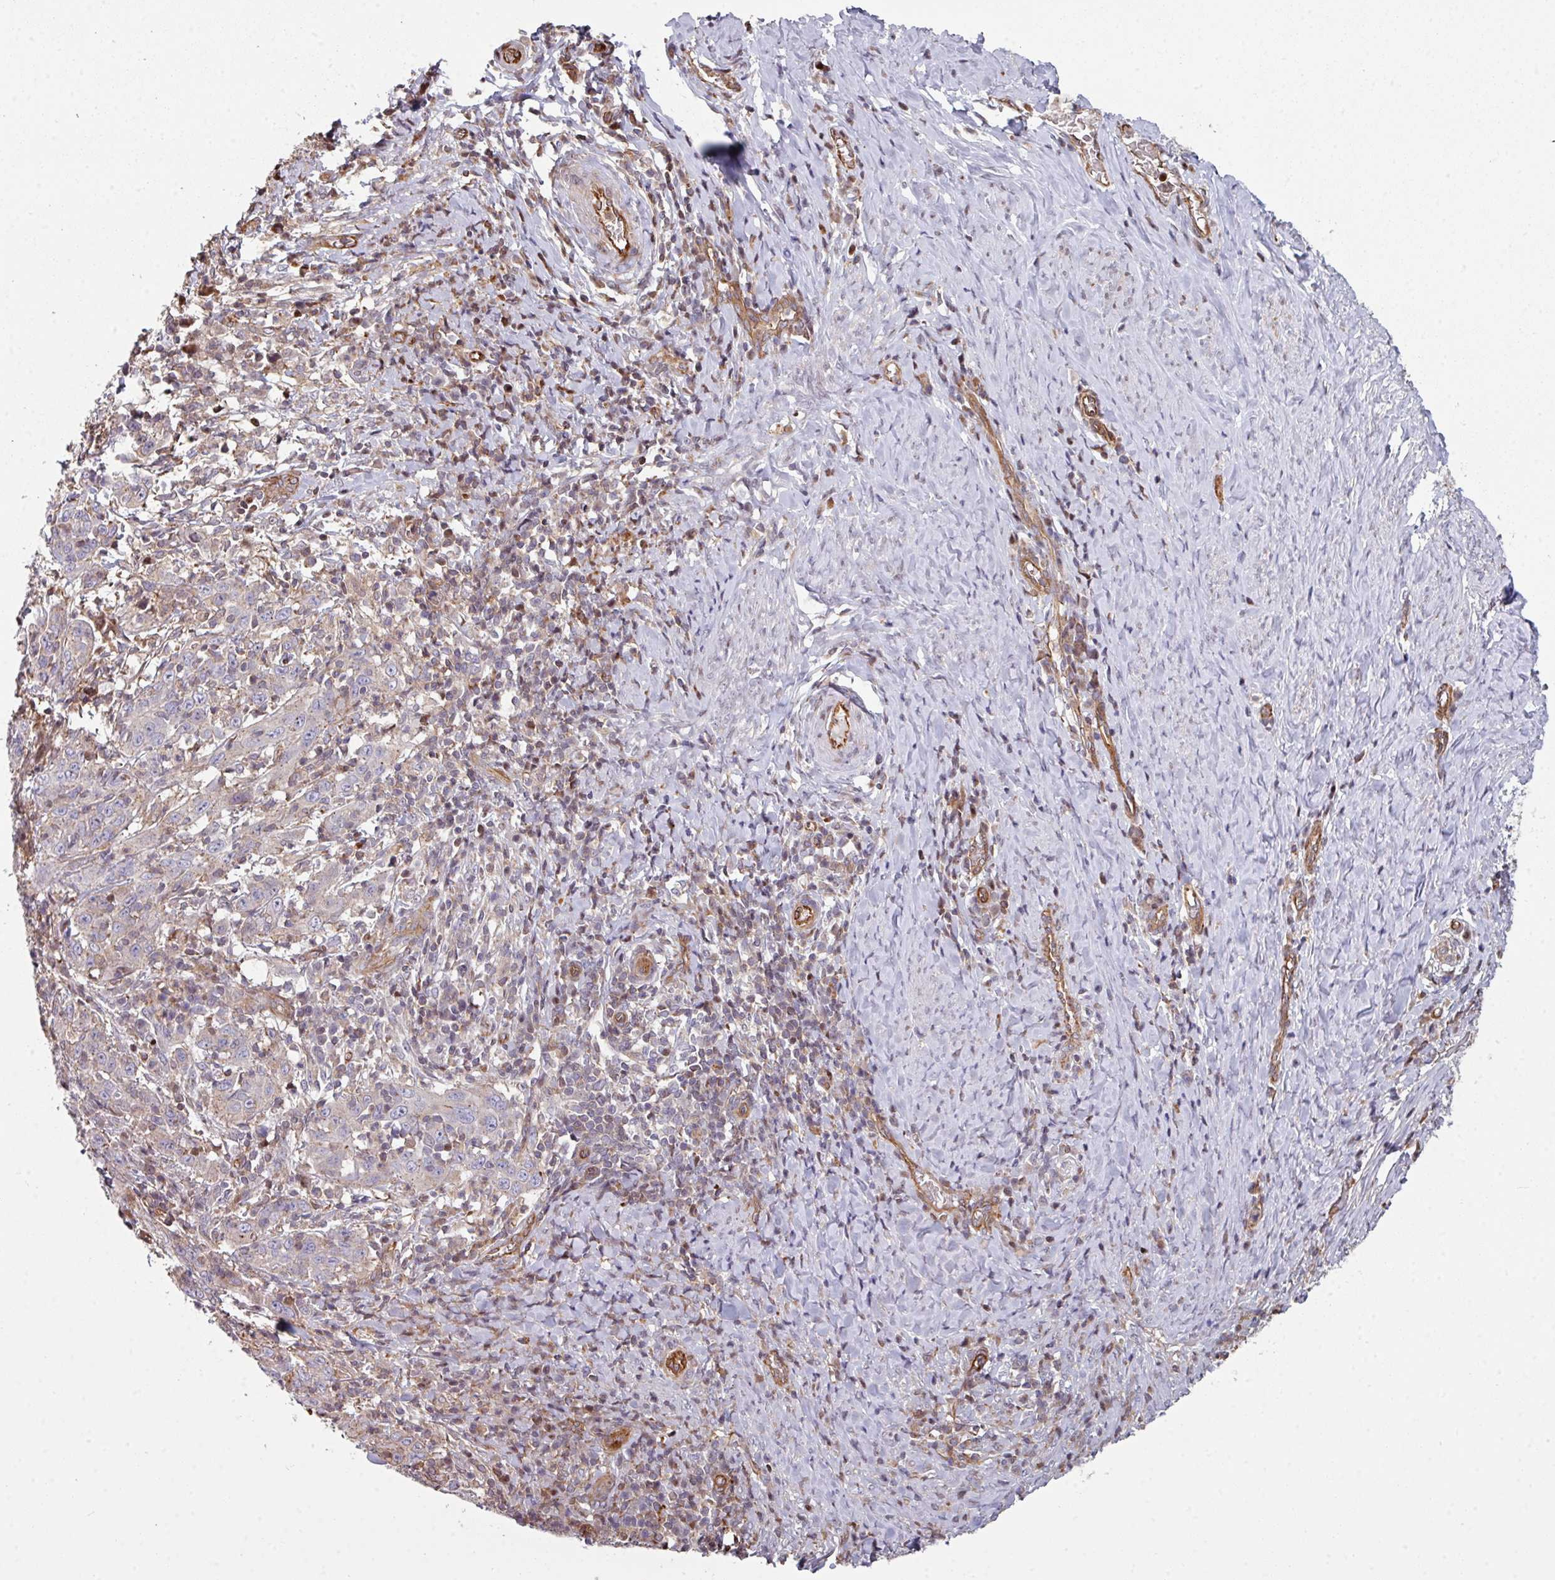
{"staining": {"intensity": "weak", "quantity": "<25%", "location": "cytoplasmic/membranous"}, "tissue": "cervical cancer", "cell_type": "Tumor cells", "image_type": "cancer", "snomed": [{"axis": "morphology", "description": "Squamous cell carcinoma, NOS"}, {"axis": "topography", "description": "Cervix"}], "caption": "Image shows no protein staining in tumor cells of cervical cancer tissue.", "gene": "ANO9", "patient": {"sex": "female", "age": 46}}